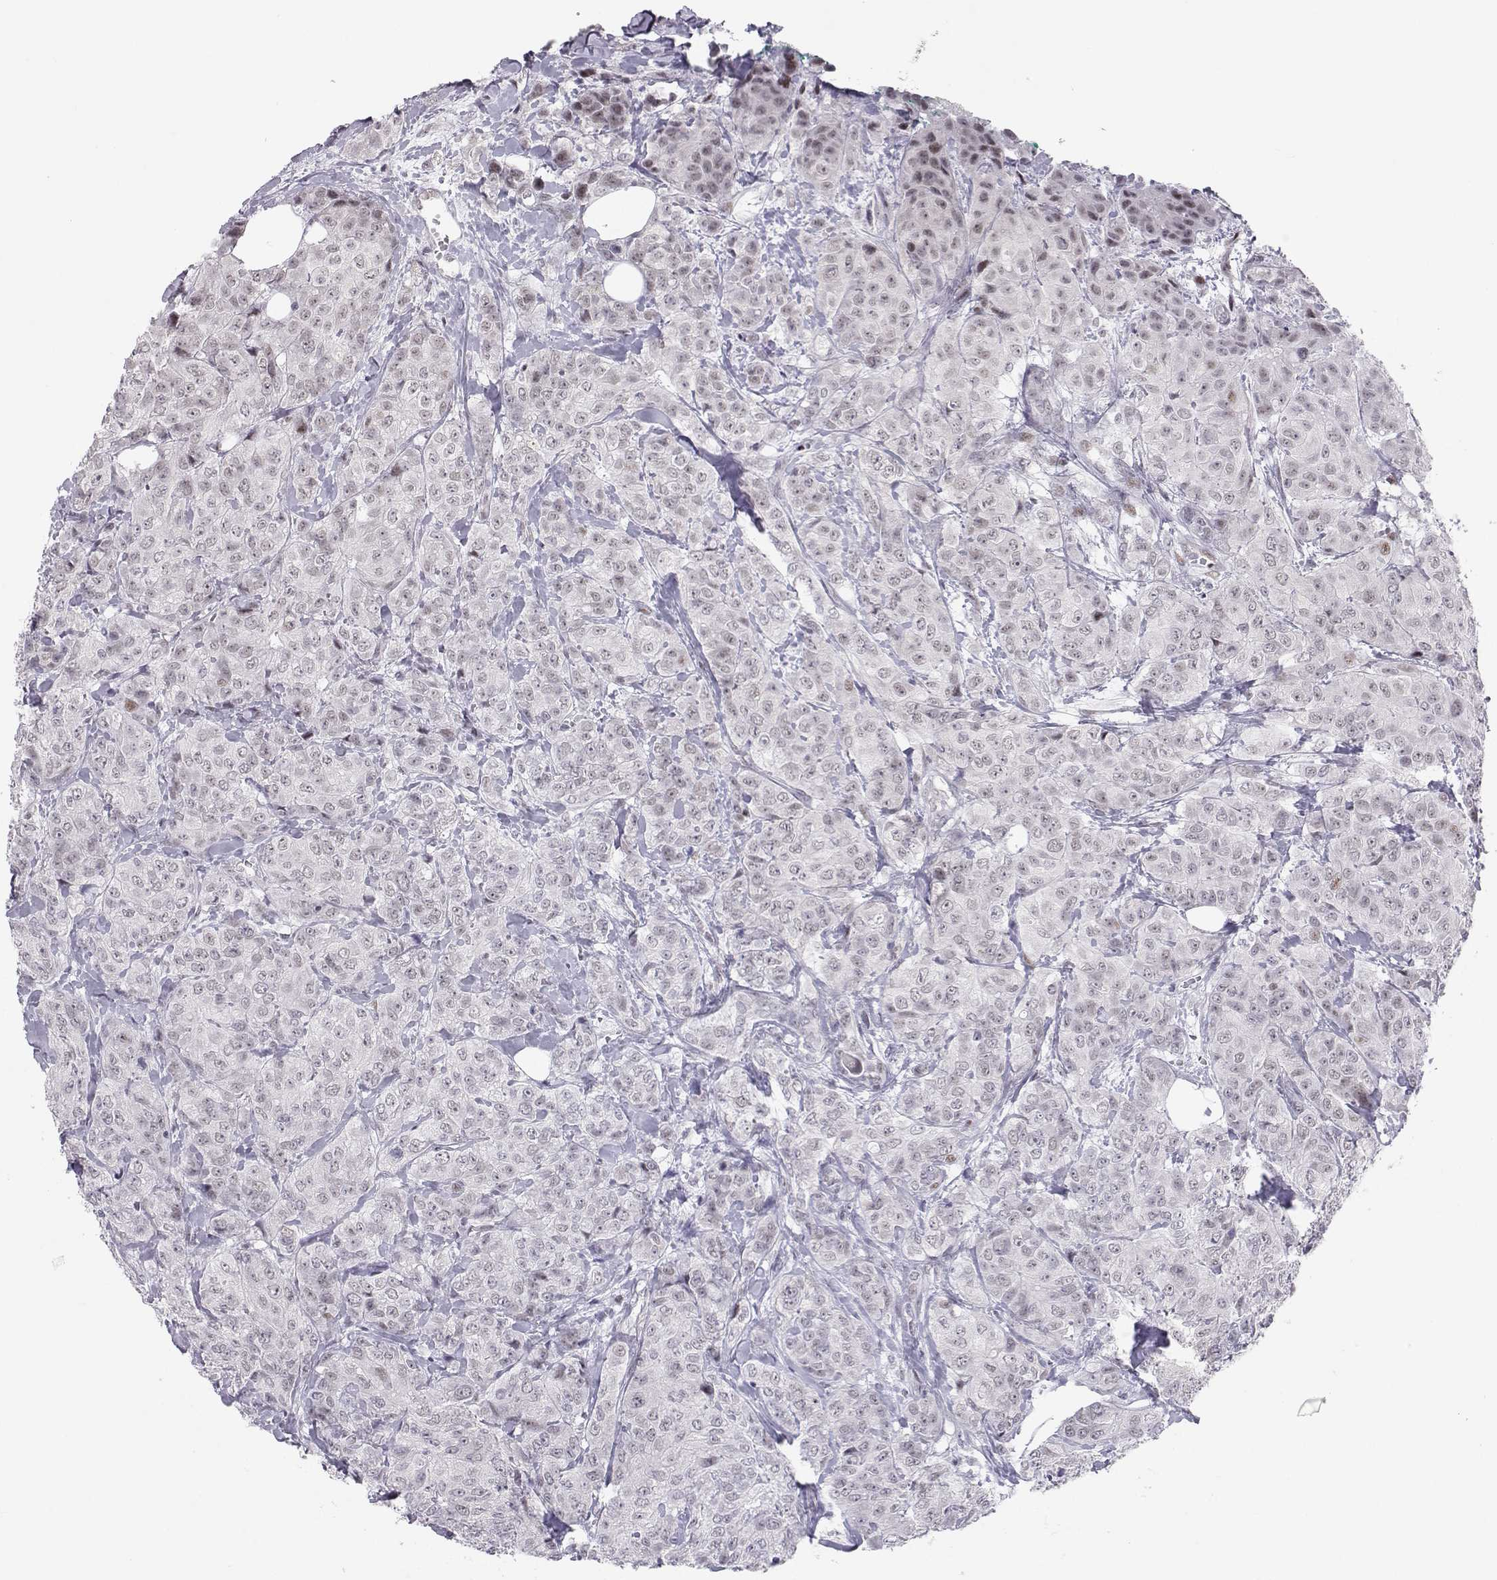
{"staining": {"intensity": "negative", "quantity": "none", "location": "none"}, "tissue": "breast cancer", "cell_type": "Tumor cells", "image_type": "cancer", "snomed": [{"axis": "morphology", "description": "Duct carcinoma"}, {"axis": "topography", "description": "Breast"}], "caption": "Tumor cells are negative for brown protein staining in invasive ductal carcinoma (breast). (DAB (3,3'-diaminobenzidine) IHC with hematoxylin counter stain).", "gene": "SIX6", "patient": {"sex": "female", "age": 43}}